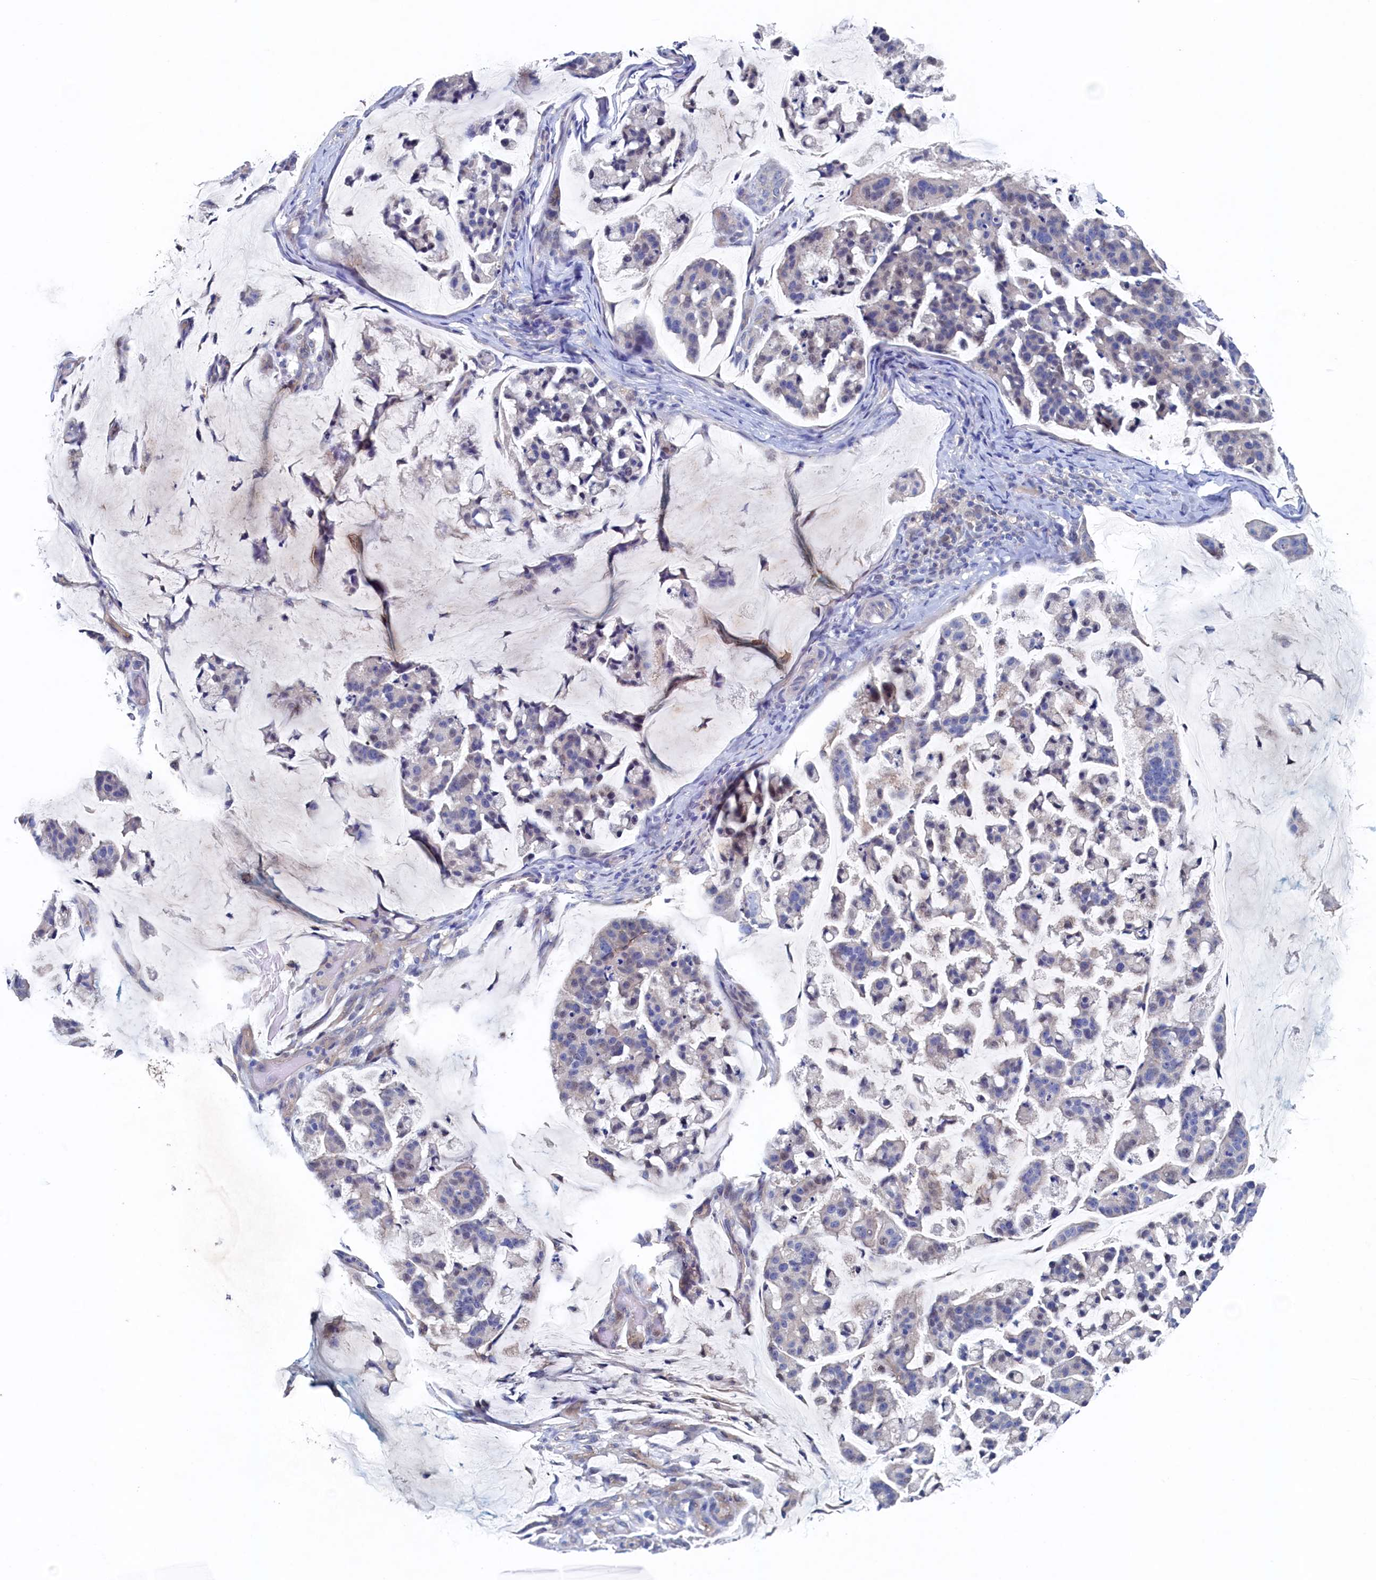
{"staining": {"intensity": "negative", "quantity": "none", "location": "none"}, "tissue": "stomach cancer", "cell_type": "Tumor cells", "image_type": "cancer", "snomed": [{"axis": "morphology", "description": "Adenocarcinoma, NOS"}, {"axis": "topography", "description": "Stomach, lower"}], "caption": "High power microscopy micrograph of an IHC image of adenocarcinoma (stomach), revealing no significant staining in tumor cells.", "gene": "CBLIF", "patient": {"sex": "male", "age": 67}}